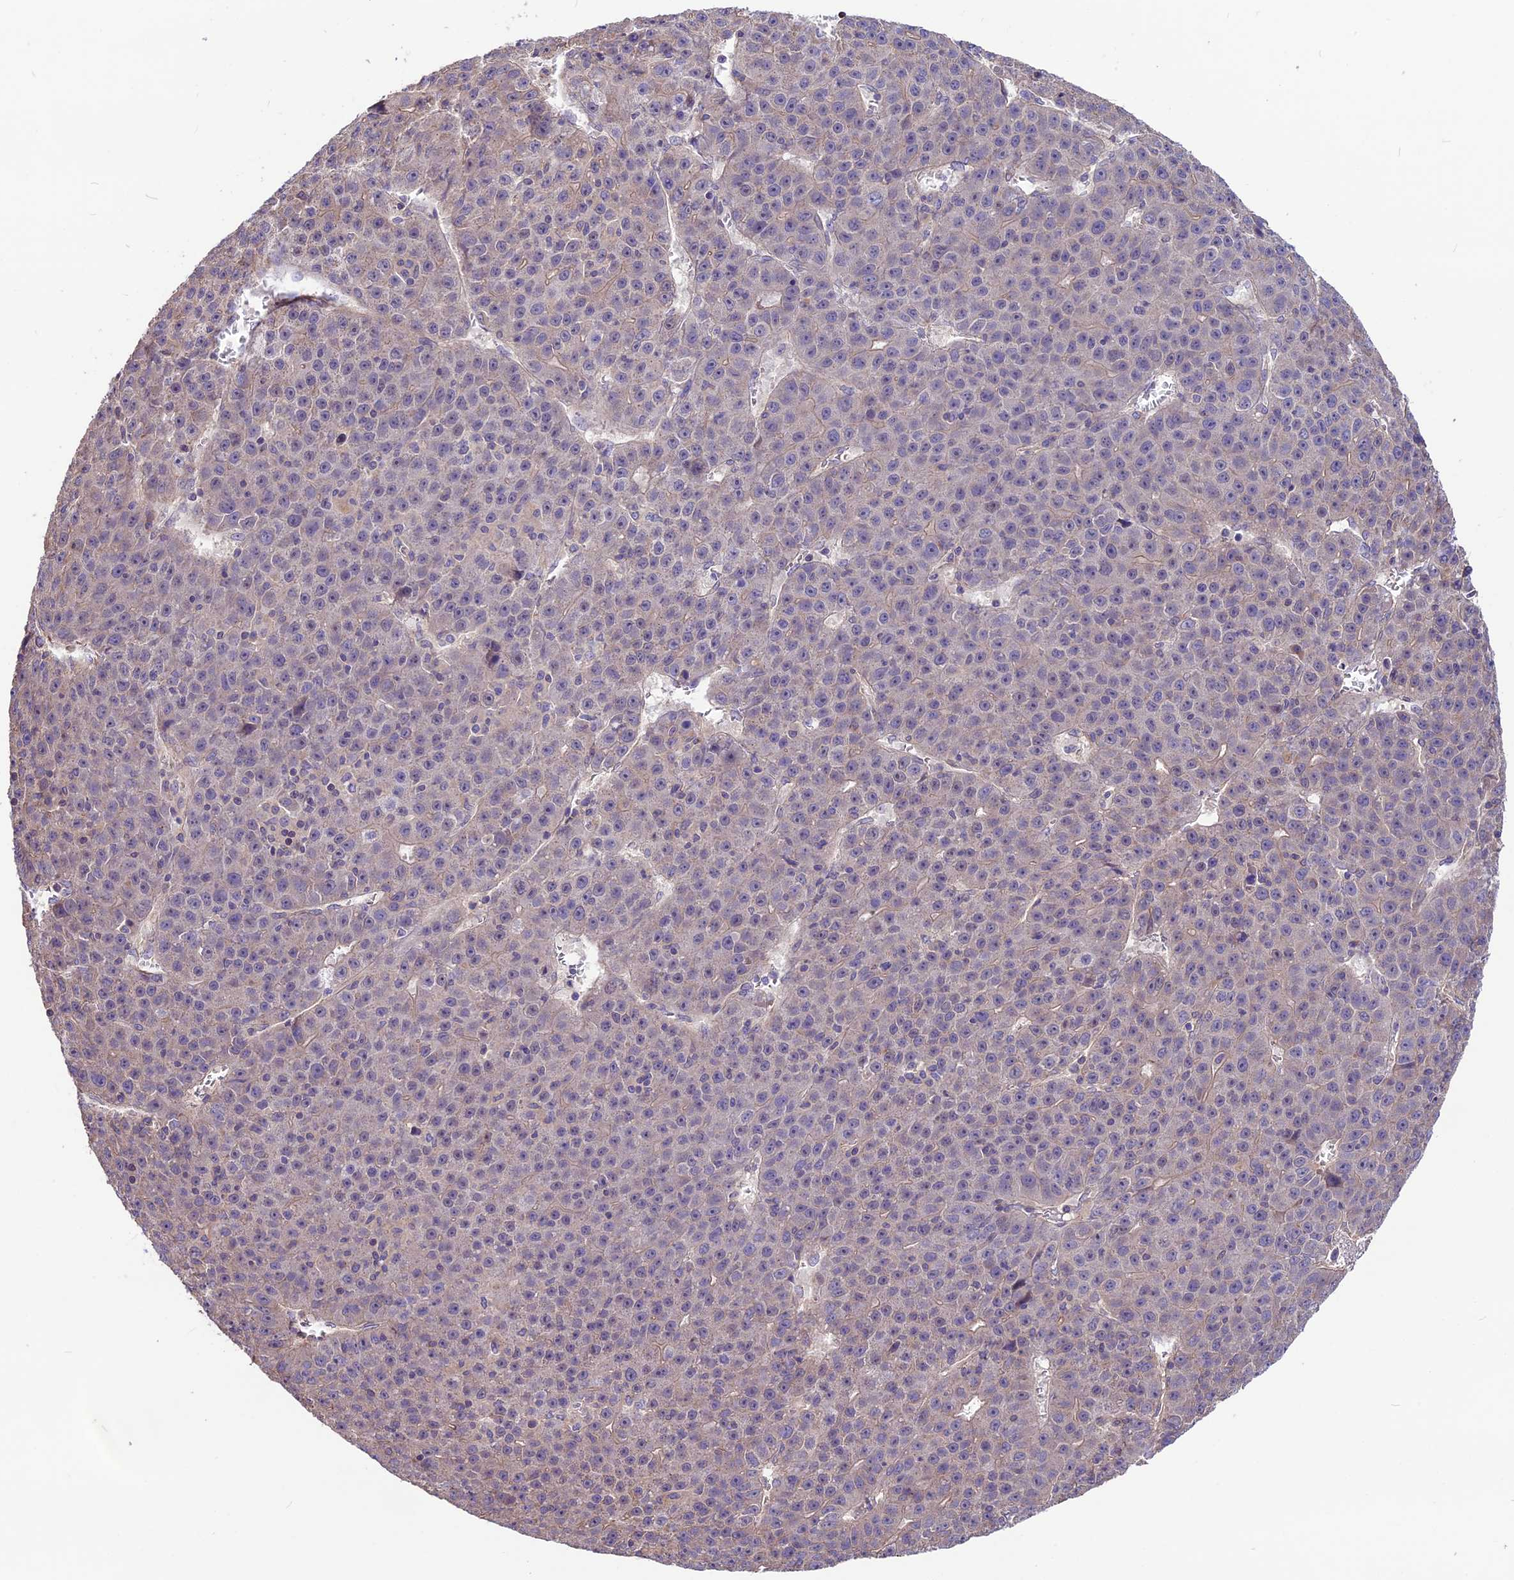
{"staining": {"intensity": "moderate", "quantity": "<25%", "location": "cytoplasmic/membranous"}, "tissue": "liver cancer", "cell_type": "Tumor cells", "image_type": "cancer", "snomed": [{"axis": "morphology", "description": "Carcinoma, Hepatocellular, NOS"}, {"axis": "topography", "description": "Liver"}], "caption": "This histopathology image reveals immunohistochemistry (IHC) staining of liver cancer, with low moderate cytoplasmic/membranous staining in about <25% of tumor cells.", "gene": "ANO3", "patient": {"sex": "female", "age": 53}}